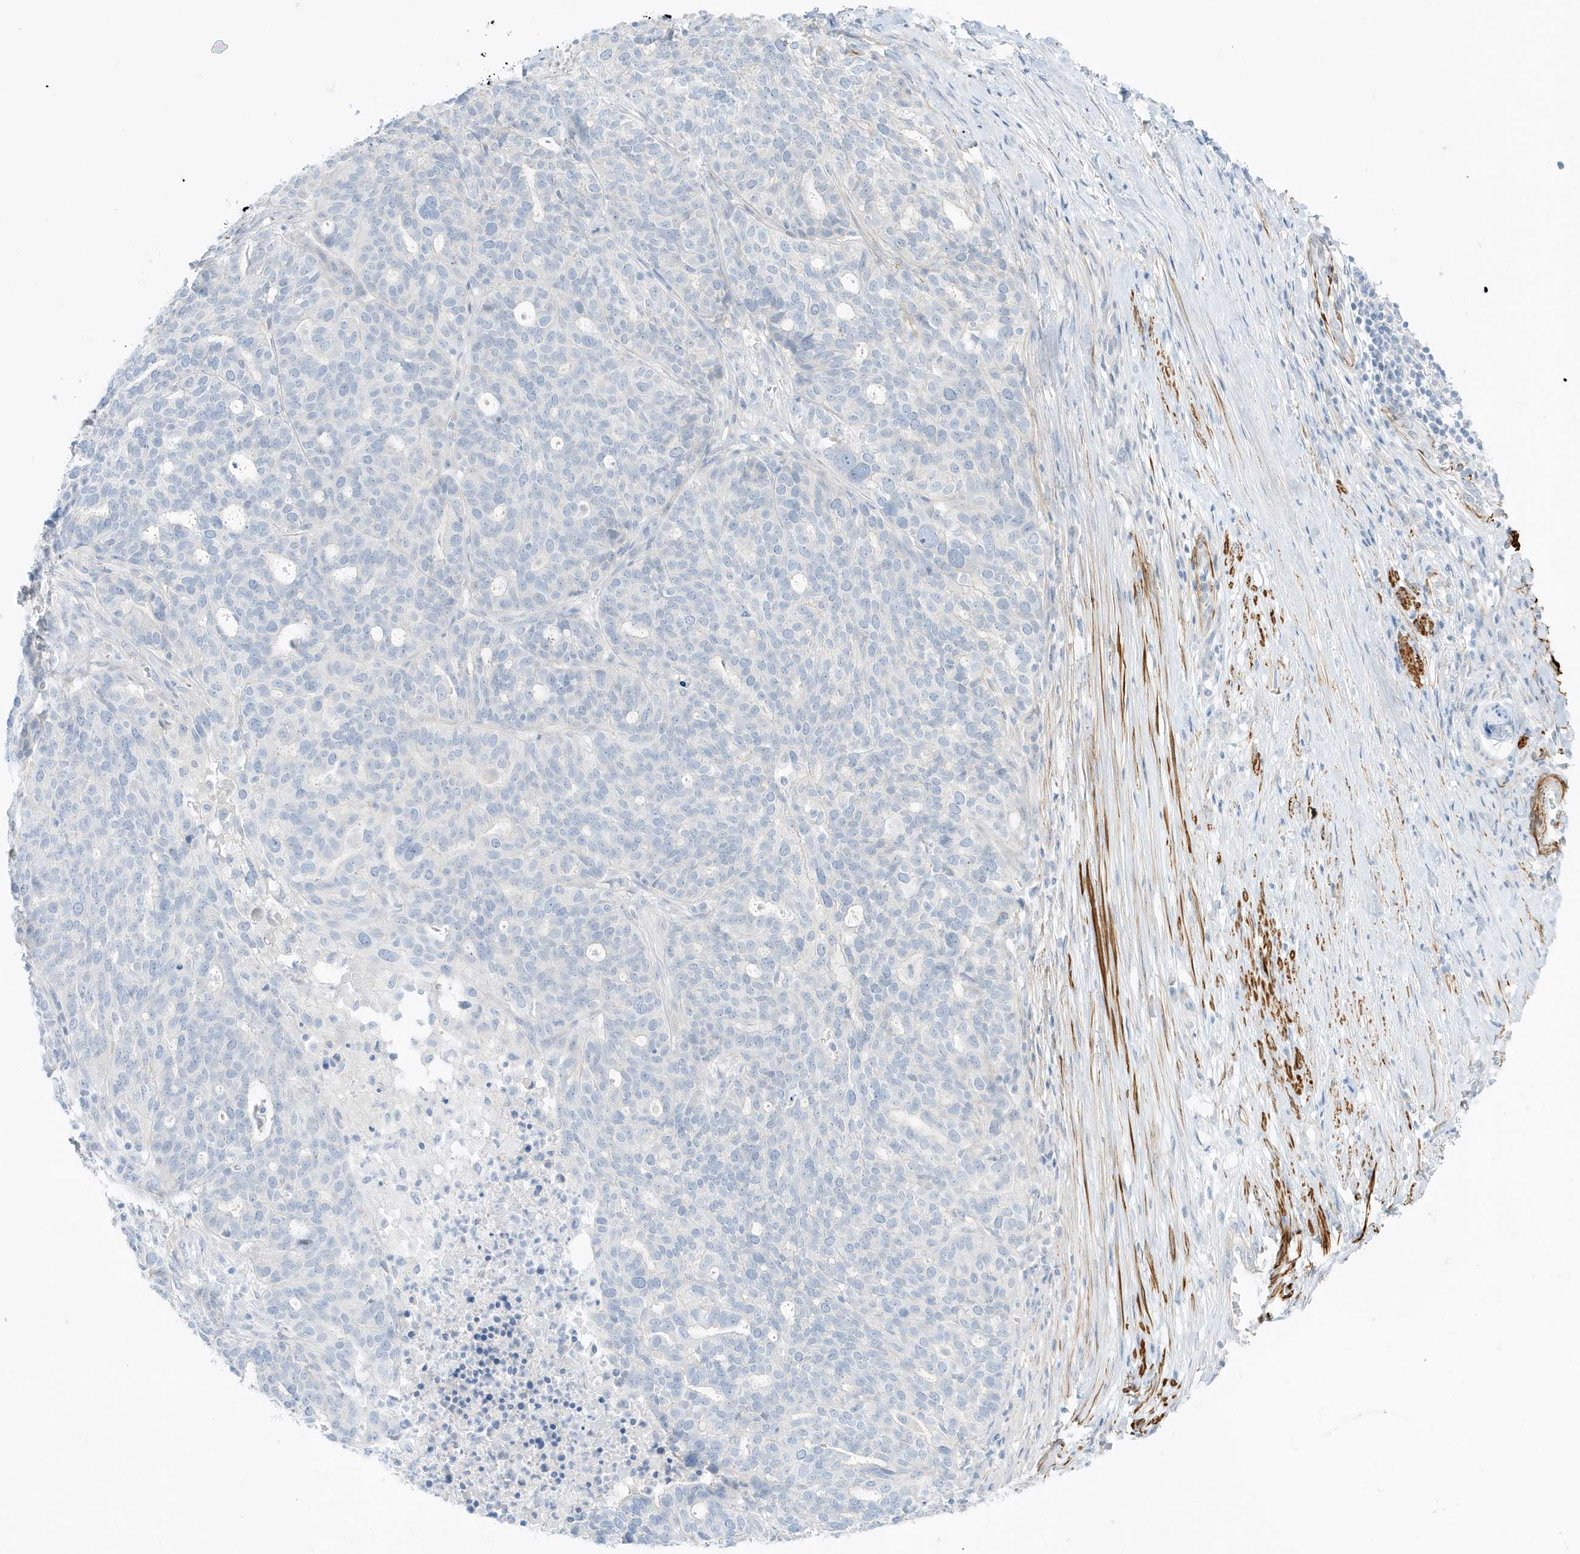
{"staining": {"intensity": "negative", "quantity": "none", "location": "none"}, "tissue": "ovarian cancer", "cell_type": "Tumor cells", "image_type": "cancer", "snomed": [{"axis": "morphology", "description": "Cystadenocarcinoma, serous, NOS"}, {"axis": "topography", "description": "Ovary"}], "caption": "DAB (3,3'-diaminobenzidine) immunohistochemical staining of human serous cystadenocarcinoma (ovarian) displays no significant staining in tumor cells.", "gene": "SLC22A13", "patient": {"sex": "female", "age": 59}}